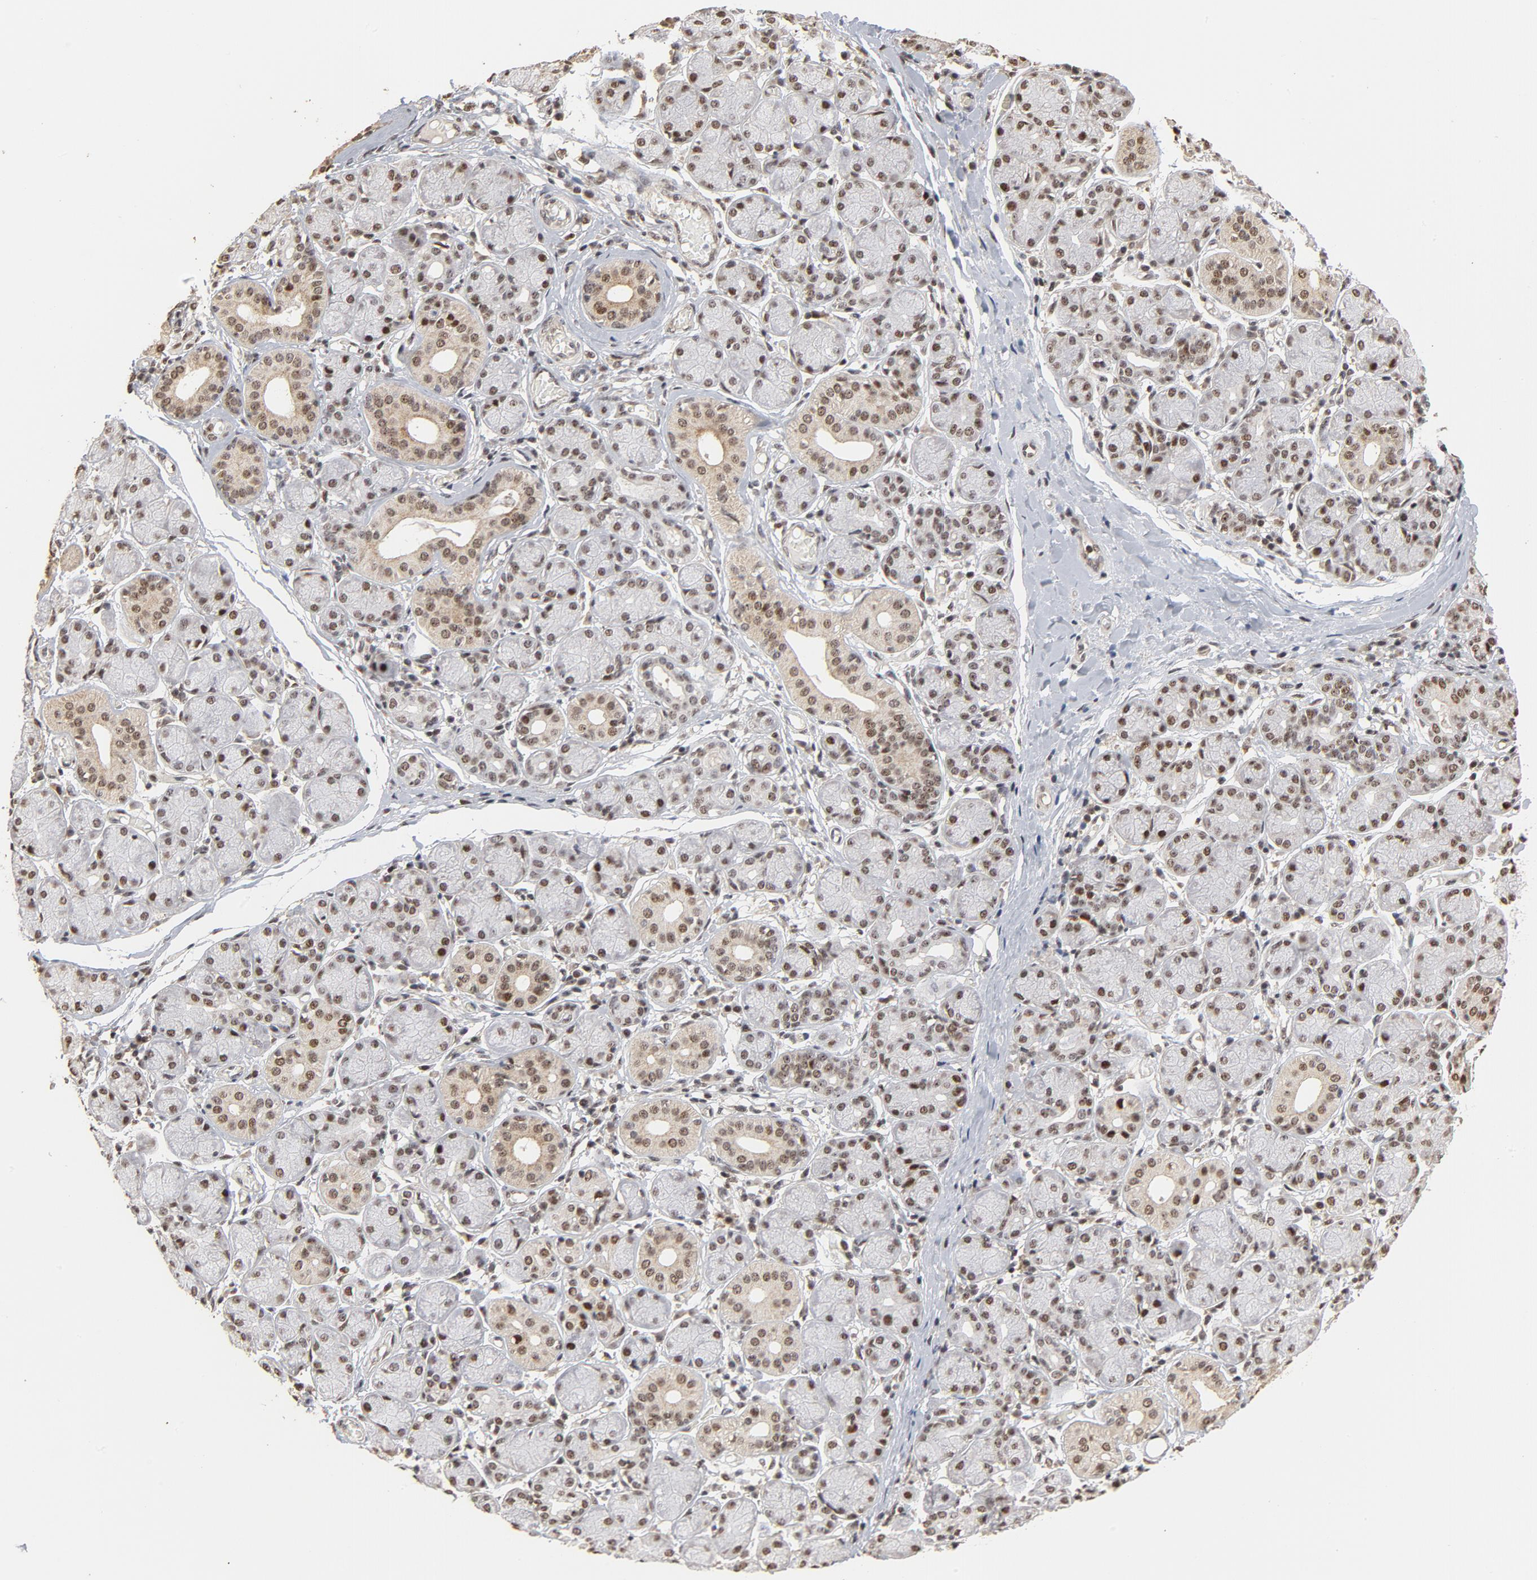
{"staining": {"intensity": "moderate", "quantity": "25%-75%", "location": "cytoplasmic/membranous,nuclear"}, "tissue": "salivary gland", "cell_type": "Glandular cells", "image_type": "normal", "snomed": [{"axis": "morphology", "description": "Normal tissue, NOS"}, {"axis": "topography", "description": "Salivary gland"}], "caption": "Immunohistochemical staining of unremarkable salivary gland displays 25%-75% levels of moderate cytoplasmic/membranous,nuclear protein expression in approximately 25%-75% of glandular cells. (DAB (3,3'-diaminobenzidine) = brown stain, brightfield microscopy at high magnification).", "gene": "TP53RK", "patient": {"sex": "female", "age": 24}}